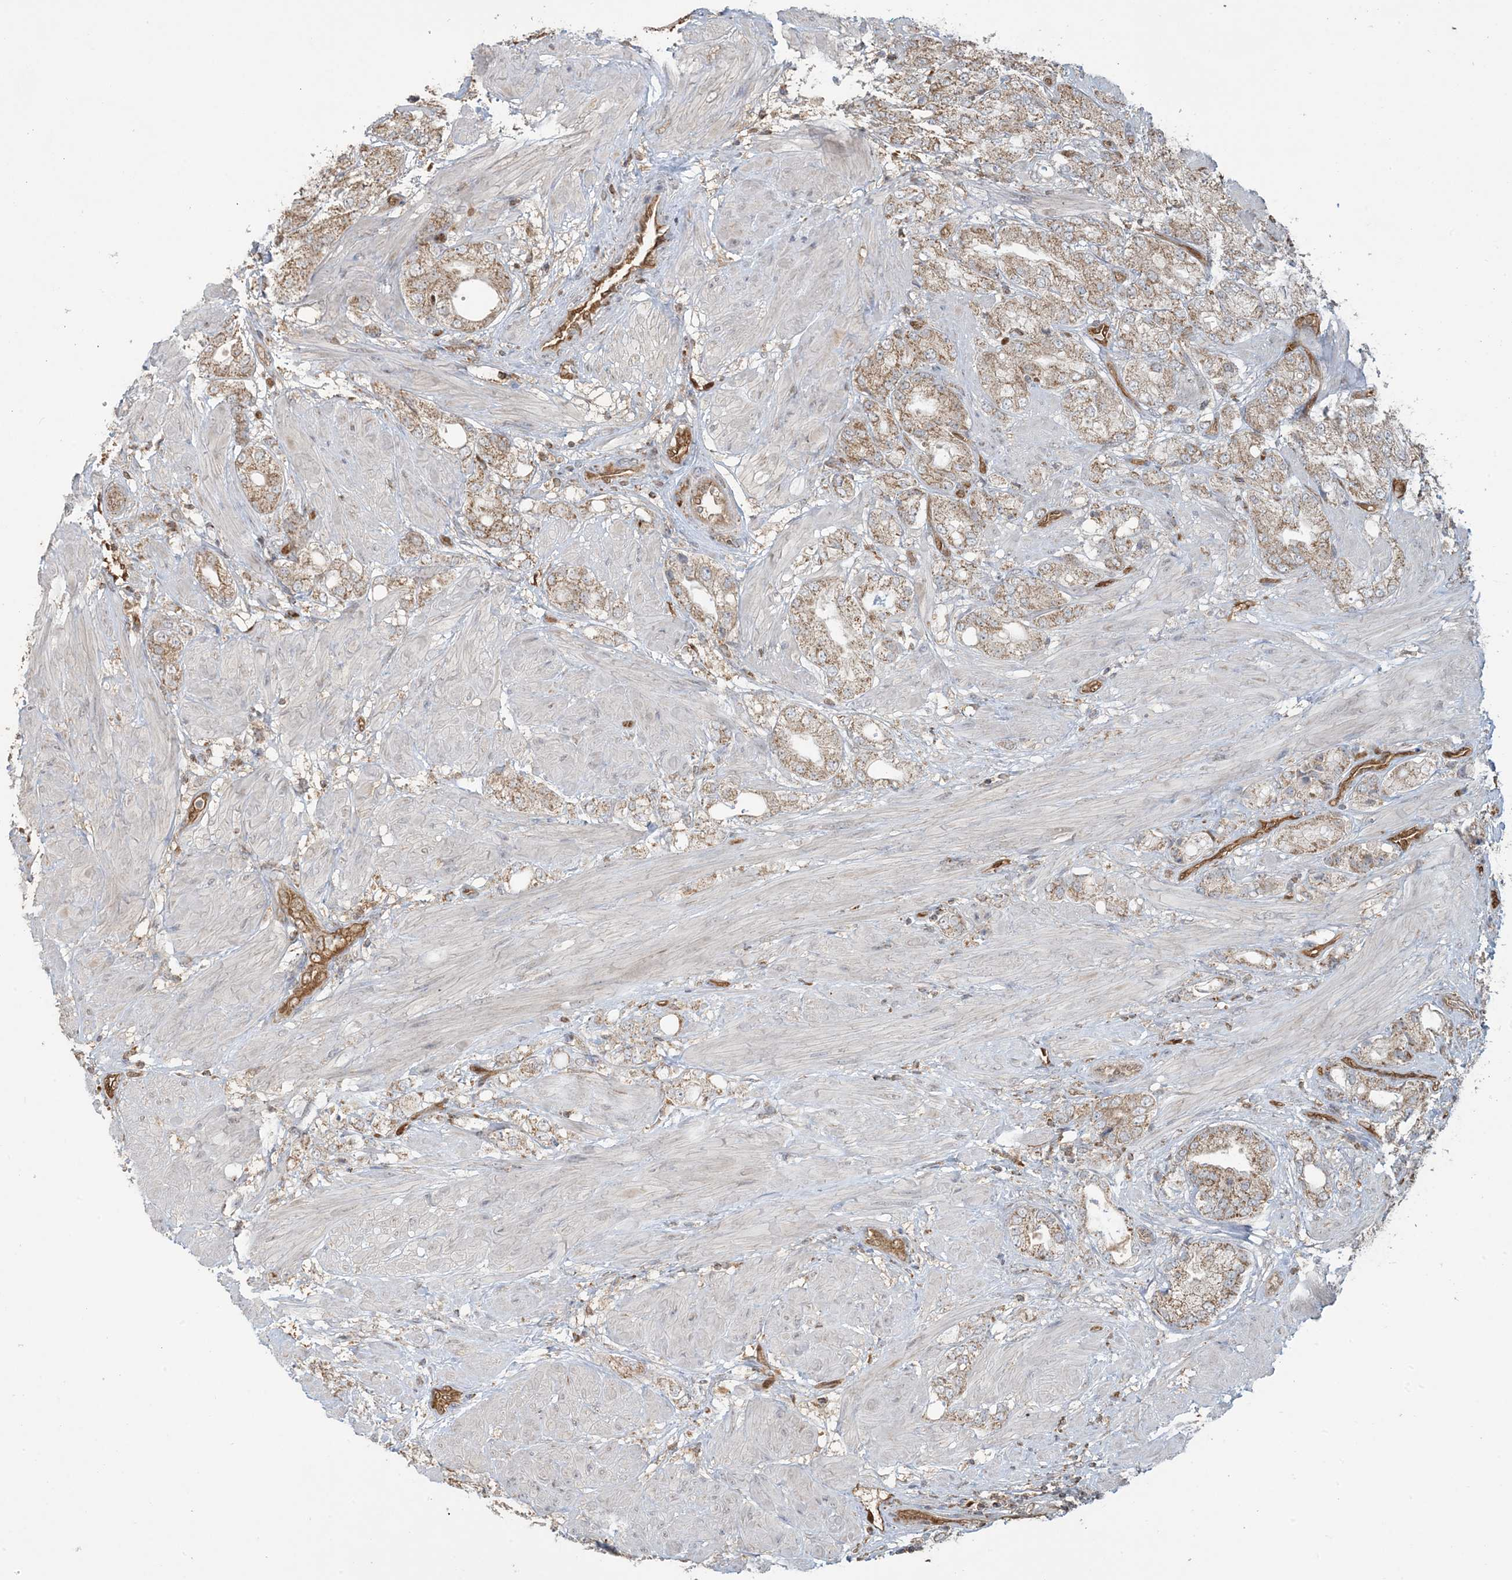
{"staining": {"intensity": "moderate", "quantity": ">75%", "location": "cytoplasmic/membranous"}, "tissue": "prostate cancer", "cell_type": "Tumor cells", "image_type": "cancer", "snomed": [{"axis": "morphology", "description": "Adenocarcinoma, High grade"}, {"axis": "topography", "description": "Prostate"}], "caption": "An immunohistochemistry (IHC) micrograph of neoplastic tissue is shown. Protein staining in brown labels moderate cytoplasmic/membranous positivity in prostate adenocarcinoma (high-grade) within tumor cells.", "gene": "PPM1F", "patient": {"sex": "male", "age": 50}}